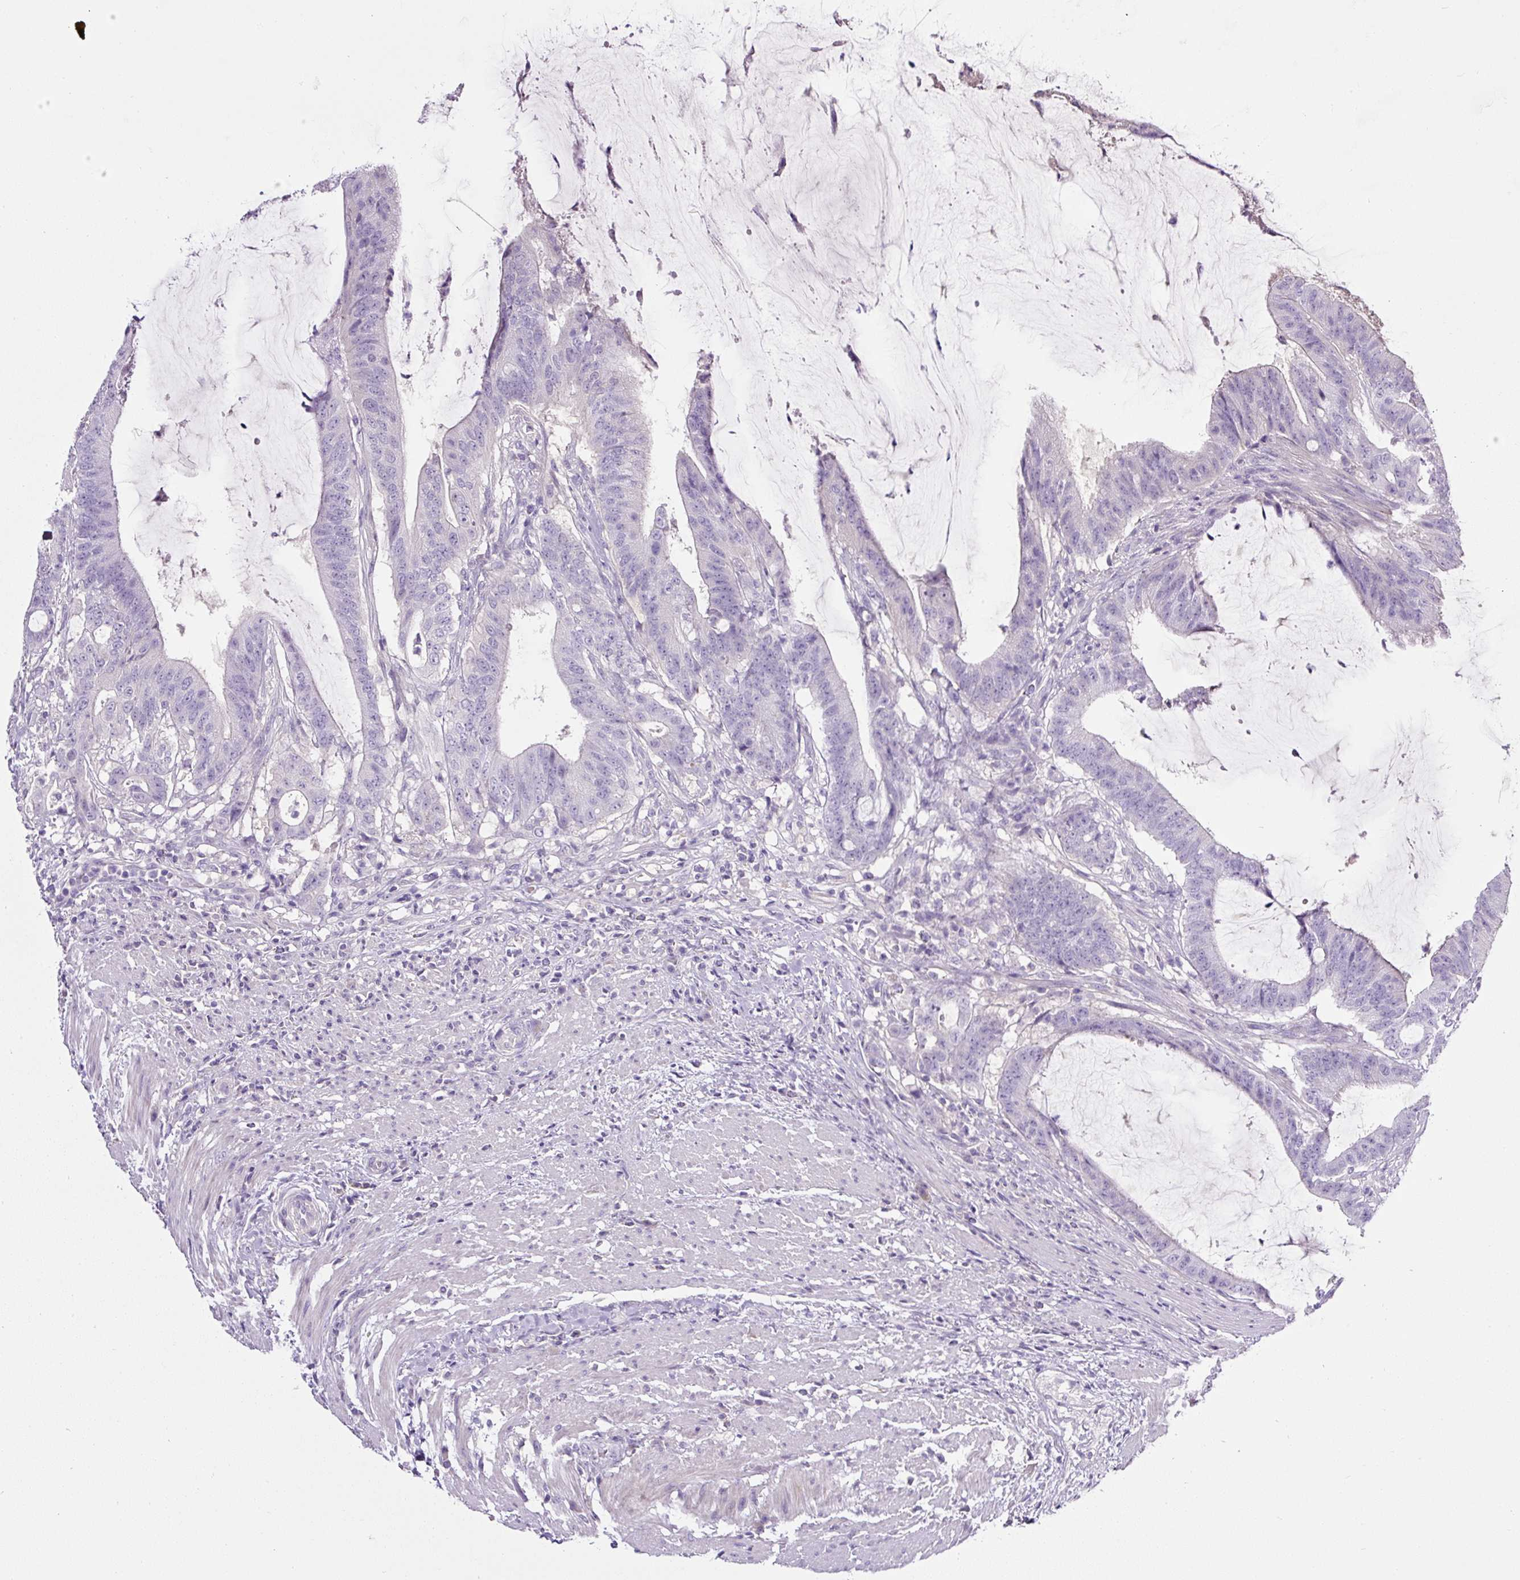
{"staining": {"intensity": "negative", "quantity": "none", "location": "none"}, "tissue": "colorectal cancer", "cell_type": "Tumor cells", "image_type": "cancer", "snomed": [{"axis": "morphology", "description": "Adenocarcinoma, NOS"}, {"axis": "topography", "description": "Colon"}], "caption": "This is a photomicrograph of immunohistochemistry (IHC) staining of adenocarcinoma (colorectal), which shows no staining in tumor cells. The staining is performed using DAB (3,3'-diaminobenzidine) brown chromogen with nuclei counter-stained in using hematoxylin.", "gene": "OR14A2", "patient": {"sex": "female", "age": 43}}